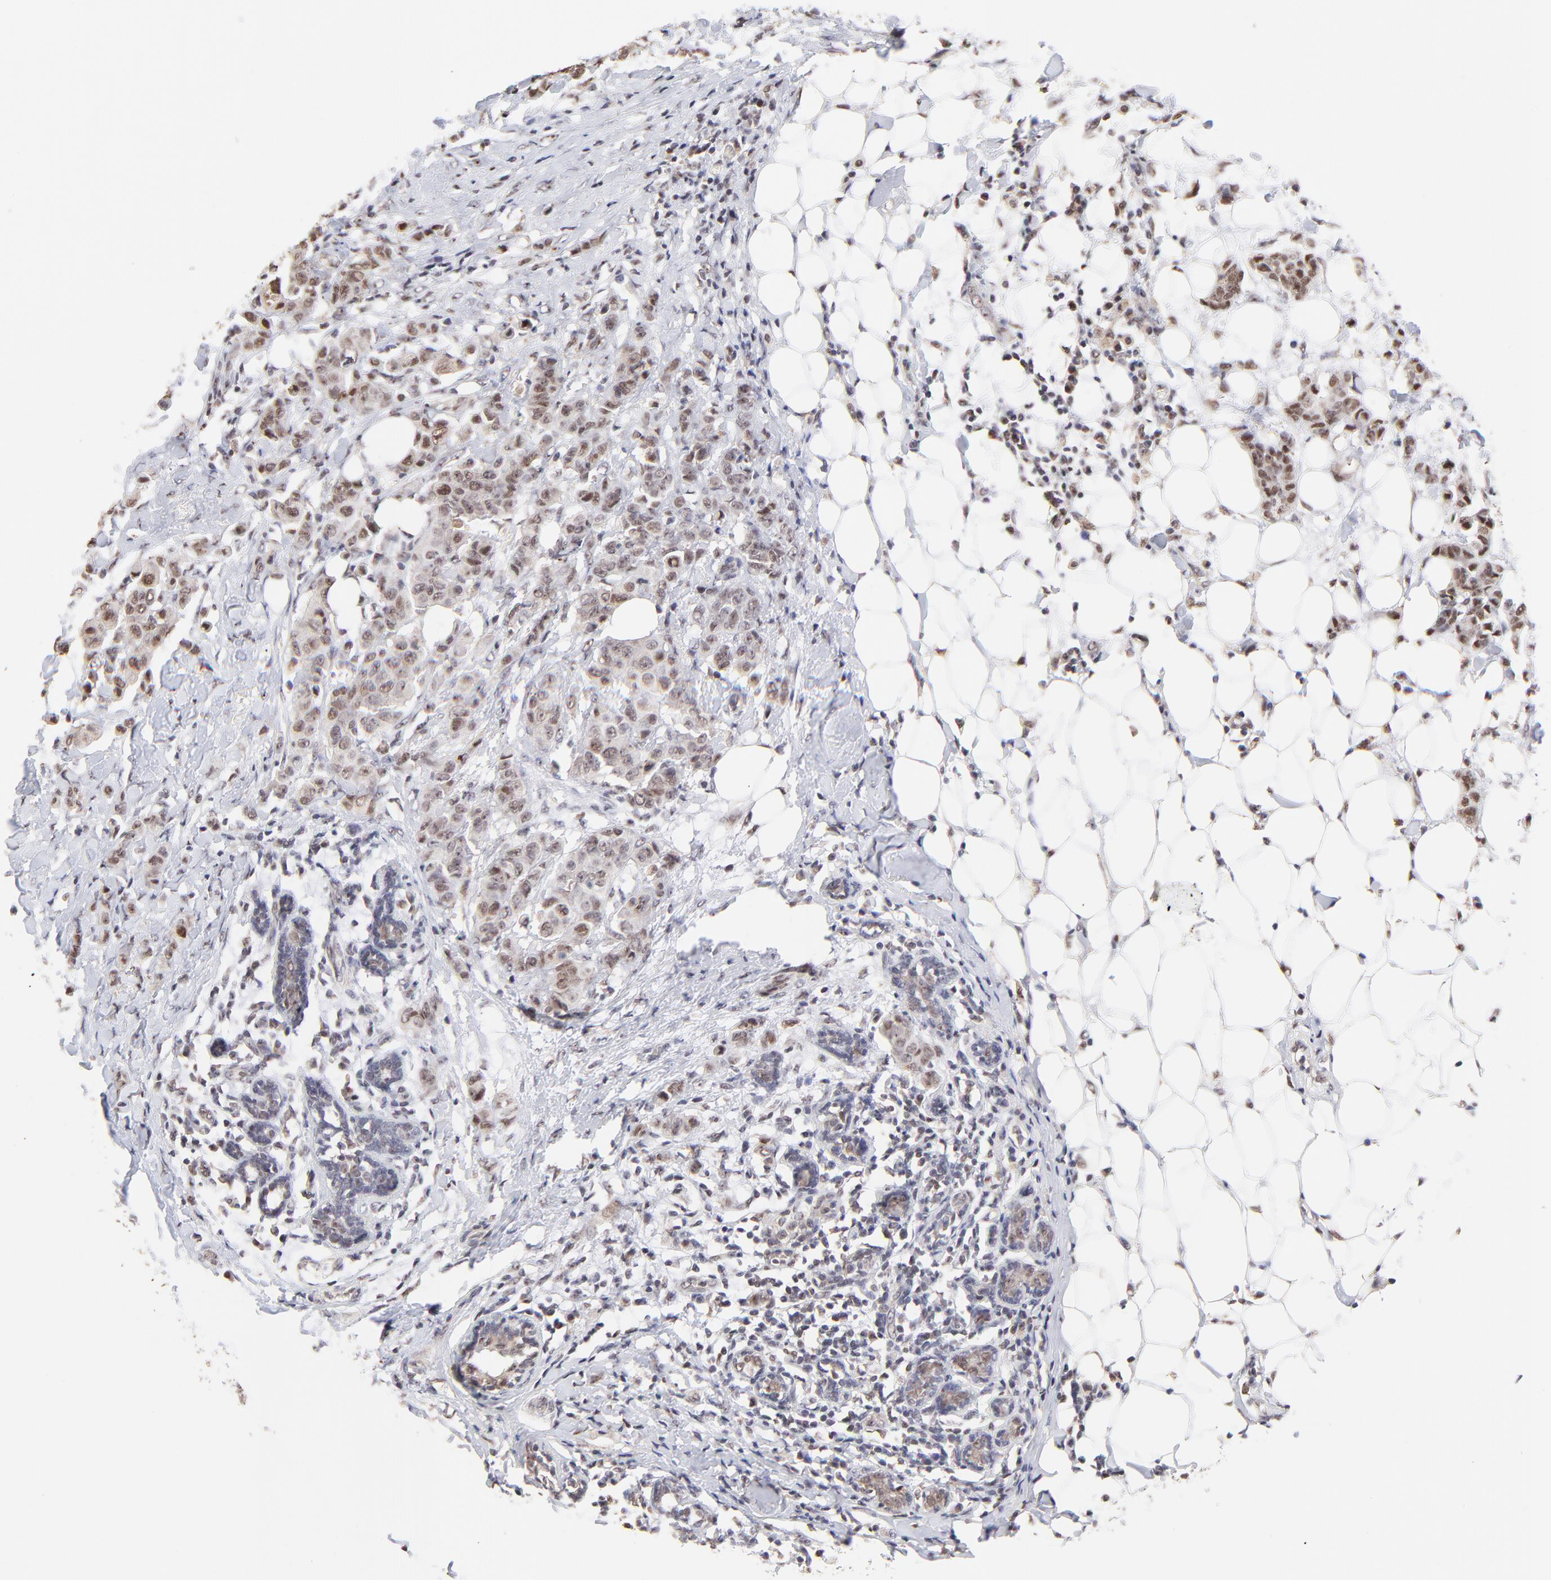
{"staining": {"intensity": "weak", "quantity": ">75%", "location": "cytoplasmic/membranous,nuclear"}, "tissue": "breast cancer", "cell_type": "Tumor cells", "image_type": "cancer", "snomed": [{"axis": "morphology", "description": "Duct carcinoma"}, {"axis": "topography", "description": "Breast"}], "caption": "The micrograph shows staining of breast infiltrating ductal carcinoma, revealing weak cytoplasmic/membranous and nuclear protein expression (brown color) within tumor cells.", "gene": "ZNF670", "patient": {"sex": "female", "age": 40}}